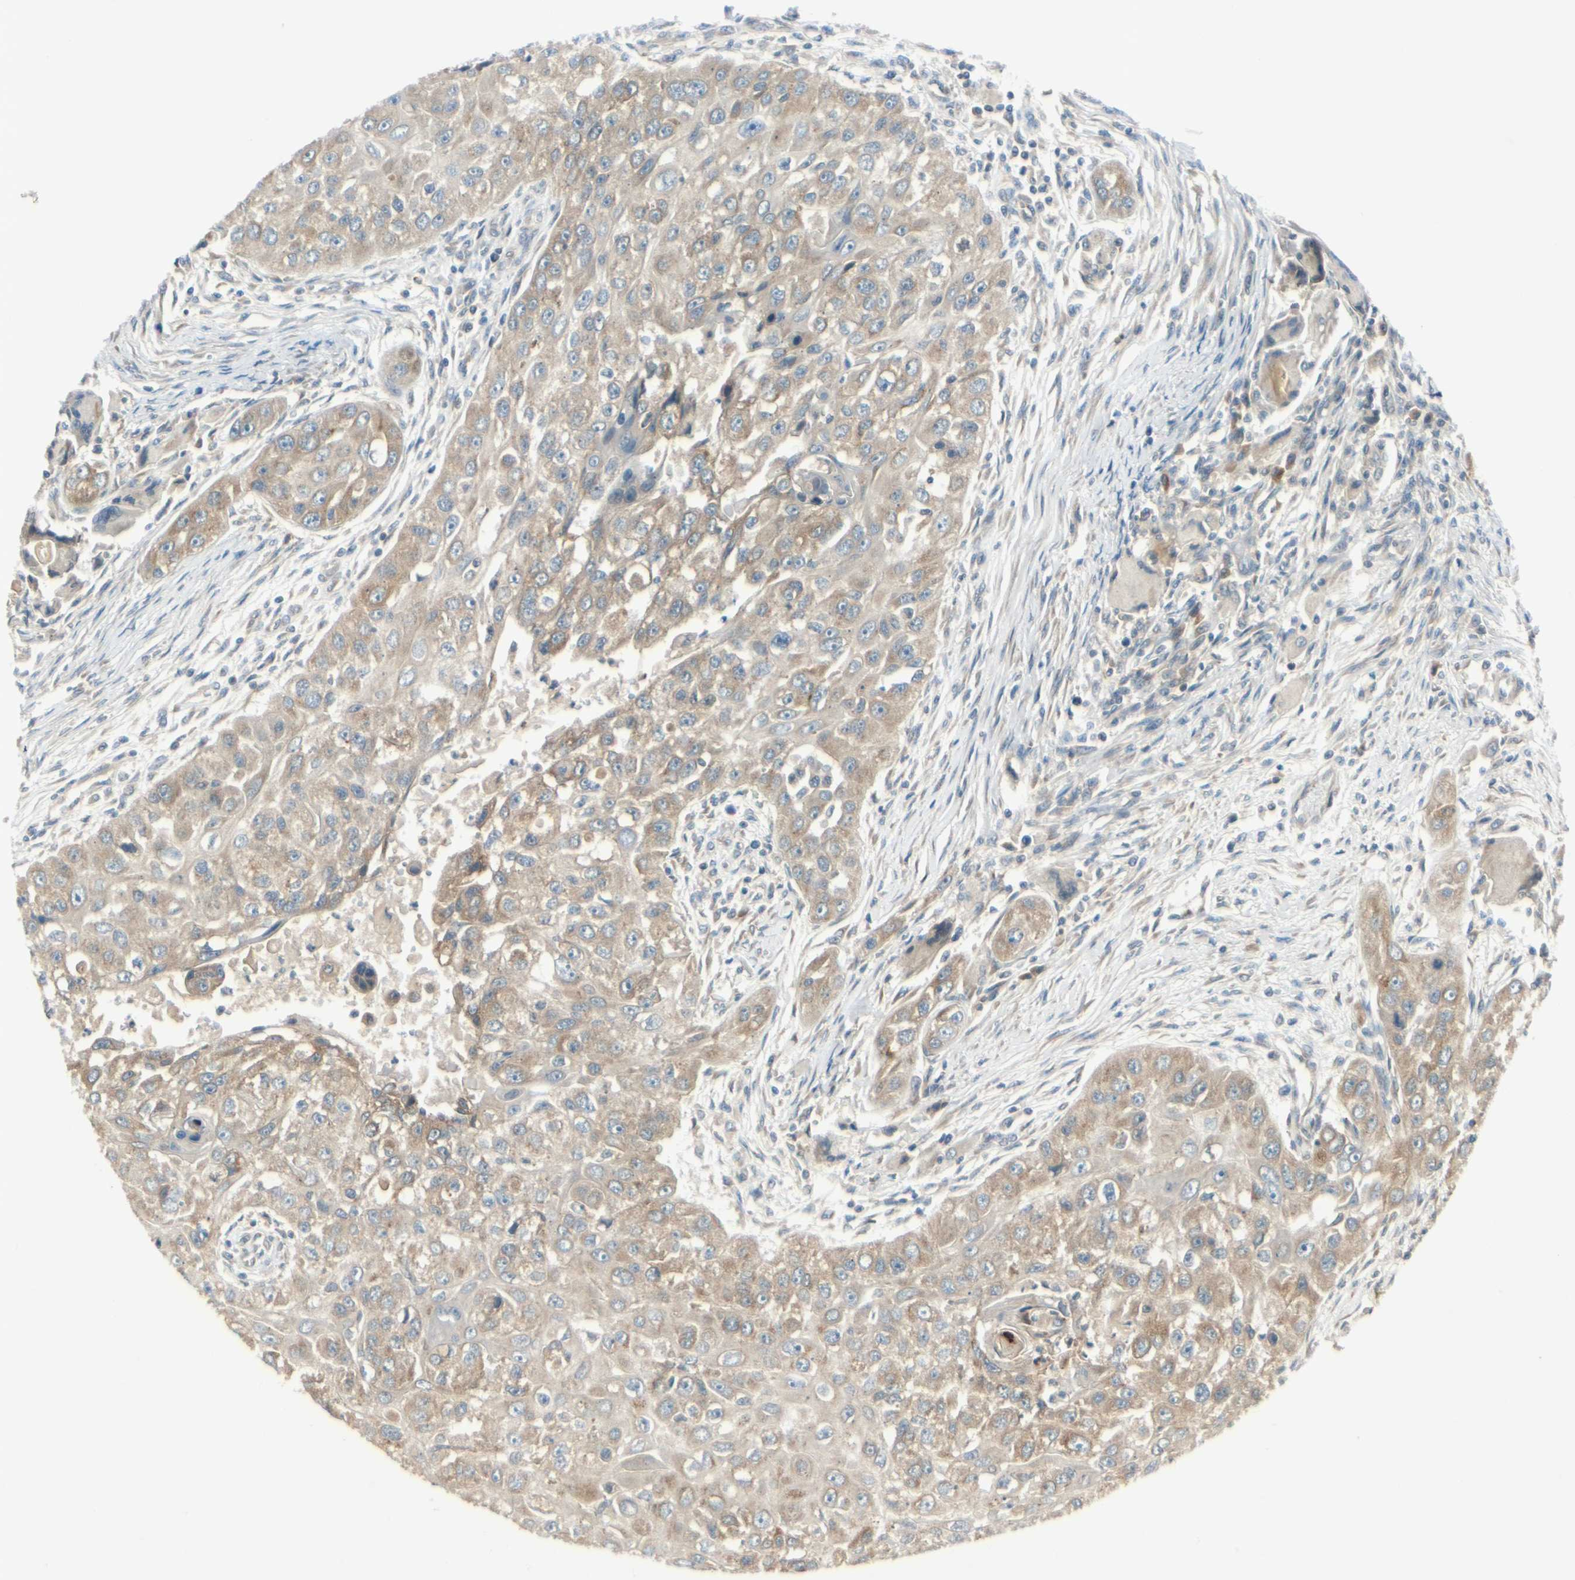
{"staining": {"intensity": "weak", "quantity": ">75%", "location": "cytoplasmic/membranous"}, "tissue": "head and neck cancer", "cell_type": "Tumor cells", "image_type": "cancer", "snomed": [{"axis": "morphology", "description": "Normal tissue, NOS"}, {"axis": "morphology", "description": "Squamous cell carcinoma, NOS"}, {"axis": "topography", "description": "Skeletal muscle"}, {"axis": "topography", "description": "Head-Neck"}], "caption": "Approximately >75% of tumor cells in human squamous cell carcinoma (head and neck) display weak cytoplasmic/membranous protein positivity as visualized by brown immunohistochemical staining.", "gene": "BNIP1", "patient": {"sex": "male", "age": 51}}